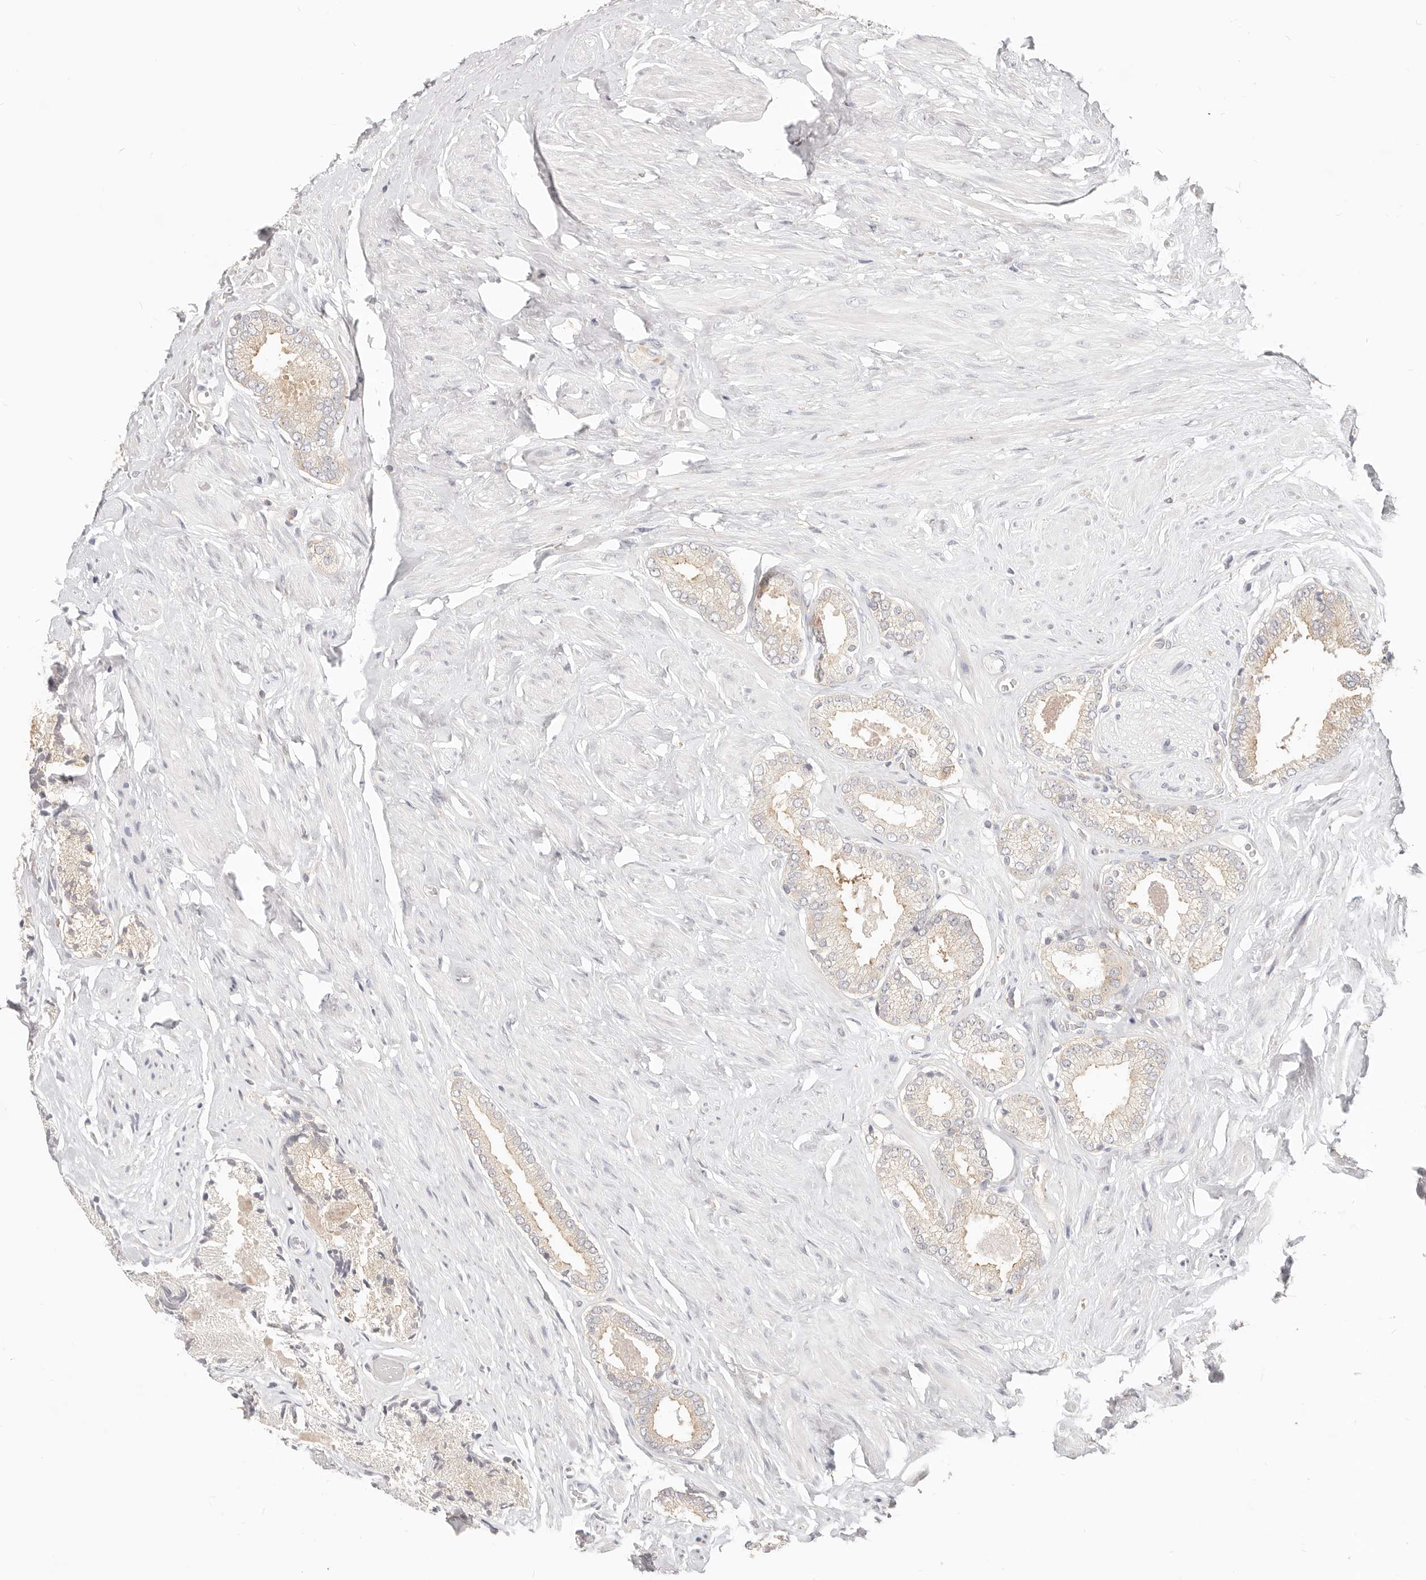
{"staining": {"intensity": "weak", "quantity": "<25%", "location": "cytoplasmic/membranous"}, "tissue": "prostate cancer", "cell_type": "Tumor cells", "image_type": "cancer", "snomed": [{"axis": "morphology", "description": "Adenocarcinoma, Low grade"}, {"axis": "topography", "description": "Prostate"}], "caption": "IHC photomicrograph of neoplastic tissue: prostate cancer stained with DAB exhibits no significant protein expression in tumor cells.", "gene": "DTNBP1", "patient": {"sex": "male", "age": 71}}